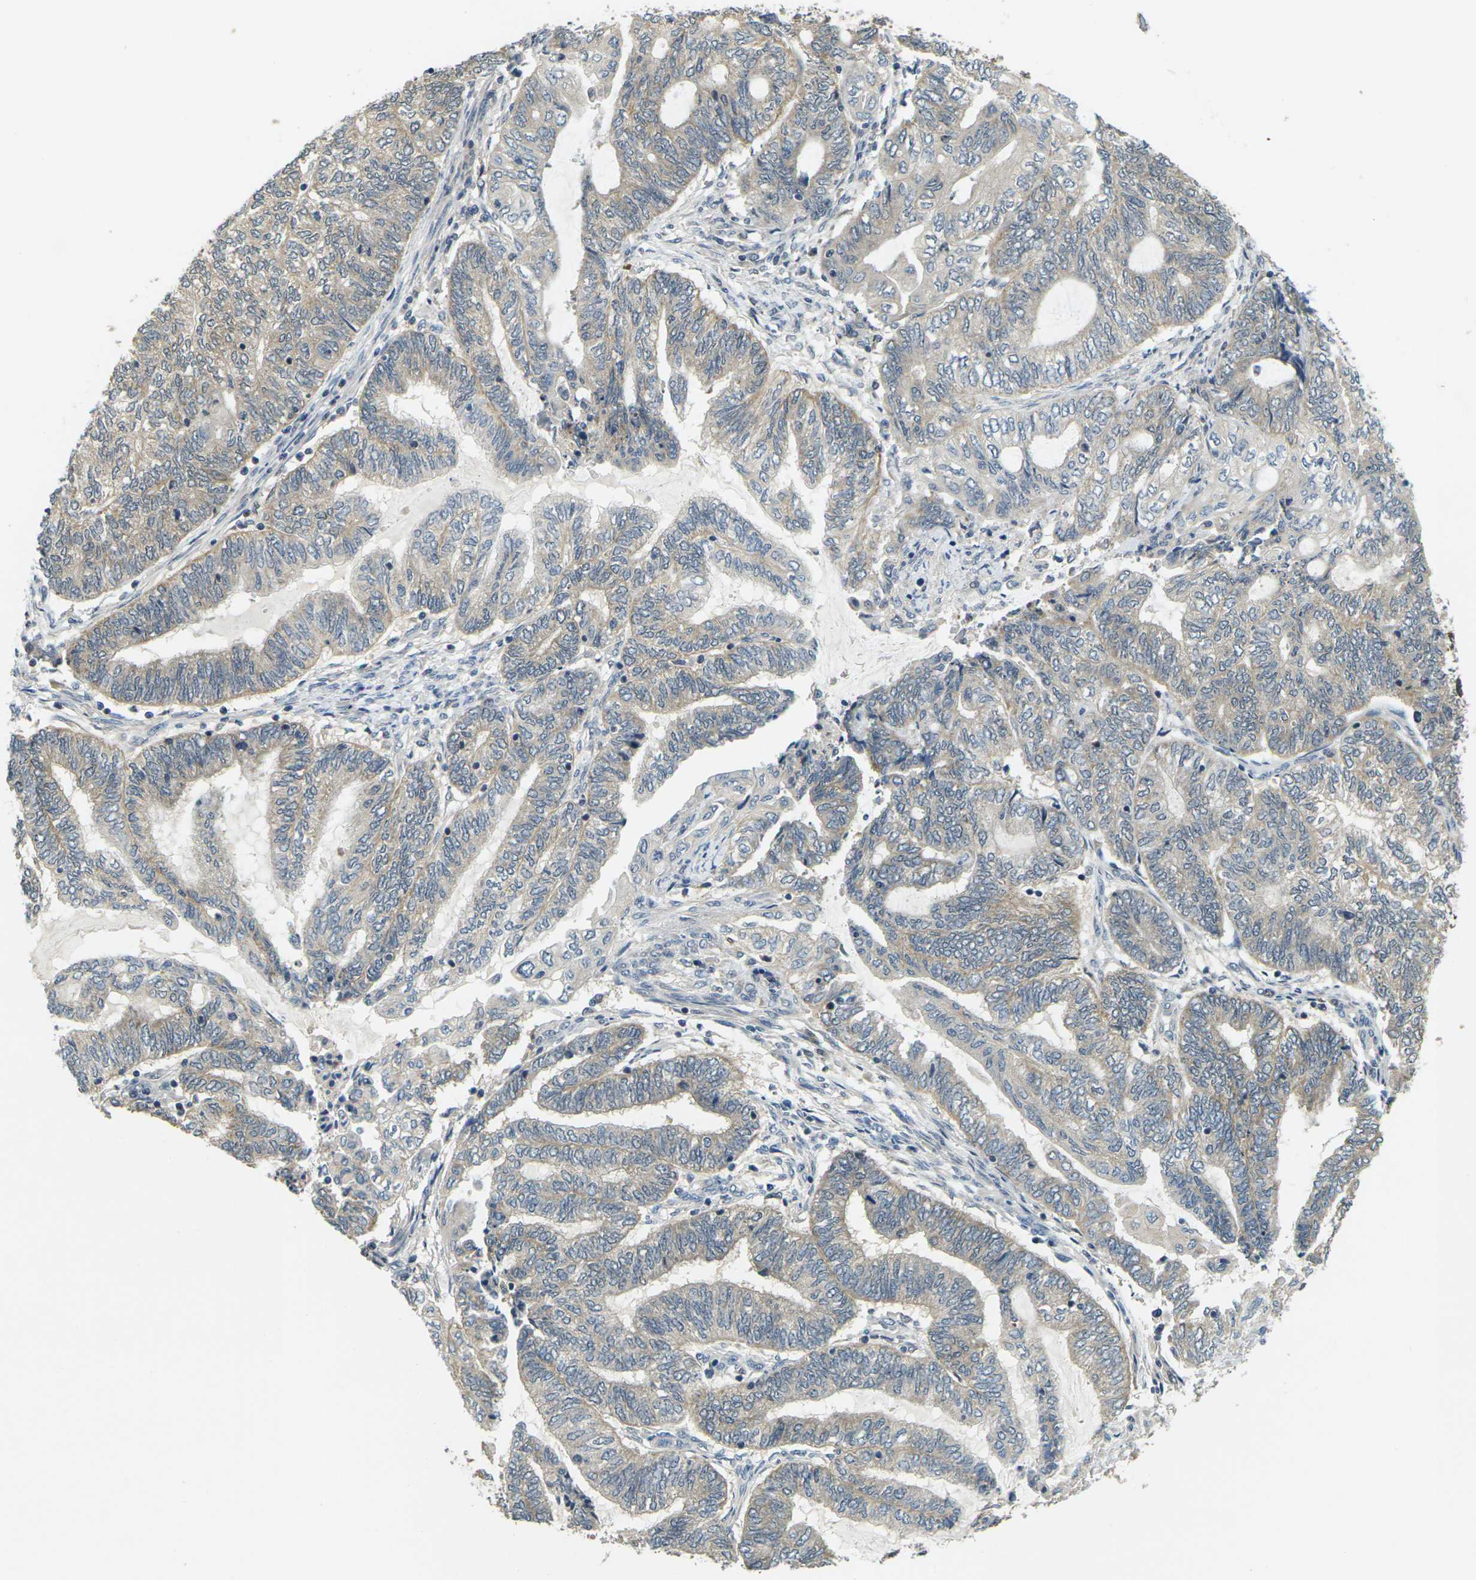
{"staining": {"intensity": "weak", "quantity": ">75%", "location": "cytoplasmic/membranous"}, "tissue": "endometrial cancer", "cell_type": "Tumor cells", "image_type": "cancer", "snomed": [{"axis": "morphology", "description": "Adenocarcinoma, NOS"}, {"axis": "topography", "description": "Uterus"}, {"axis": "topography", "description": "Endometrium"}], "caption": "IHC staining of endometrial cancer, which shows low levels of weak cytoplasmic/membranous staining in approximately >75% of tumor cells indicating weak cytoplasmic/membranous protein positivity. The staining was performed using DAB (brown) for protein detection and nuclei were counterstained in hematoxylin (blue).", "gene": "KLHL8", "patient": {"sex": "female", "age": 70}}